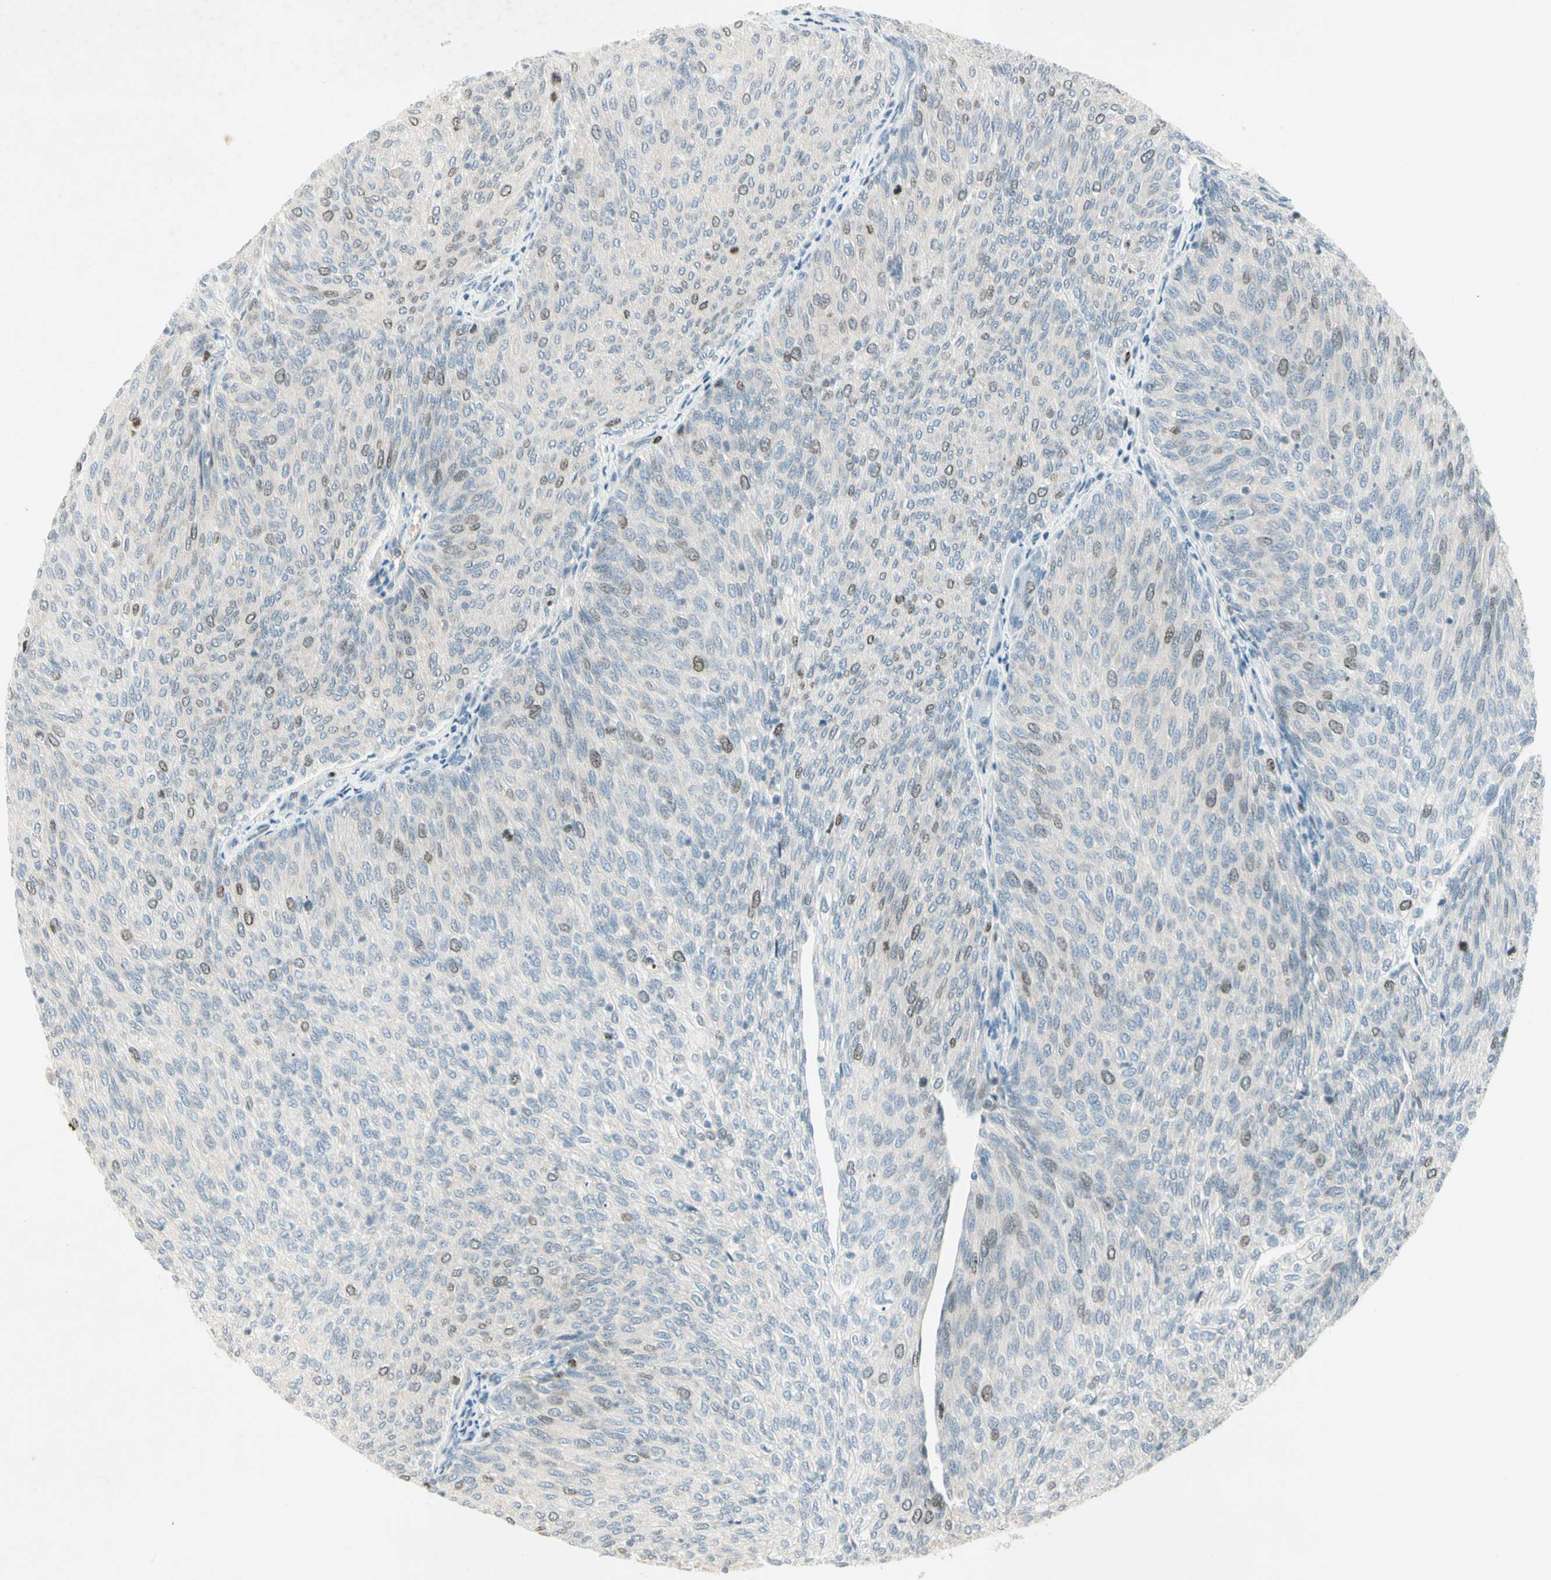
{"staining": {"intensity": "weak", "quantity": "<25%", "location": "nuclear"}, "tissue": "urothelial cancer", "cell_type": "Tumor cells", "image_type": "cancer", "snomed": [{"axis": "morphology", "description": "Urothelial carcinoma, Low grade"}, {"axis": "topography", "description": "Urinary bladder"}], "caption": "This is a histopathology image of immunohistochemistry staining of urothelial cancer, which shows no positivity in tumor cells.", "gene": "PITX1", "patient": {"sex": "female", "age": 79}}